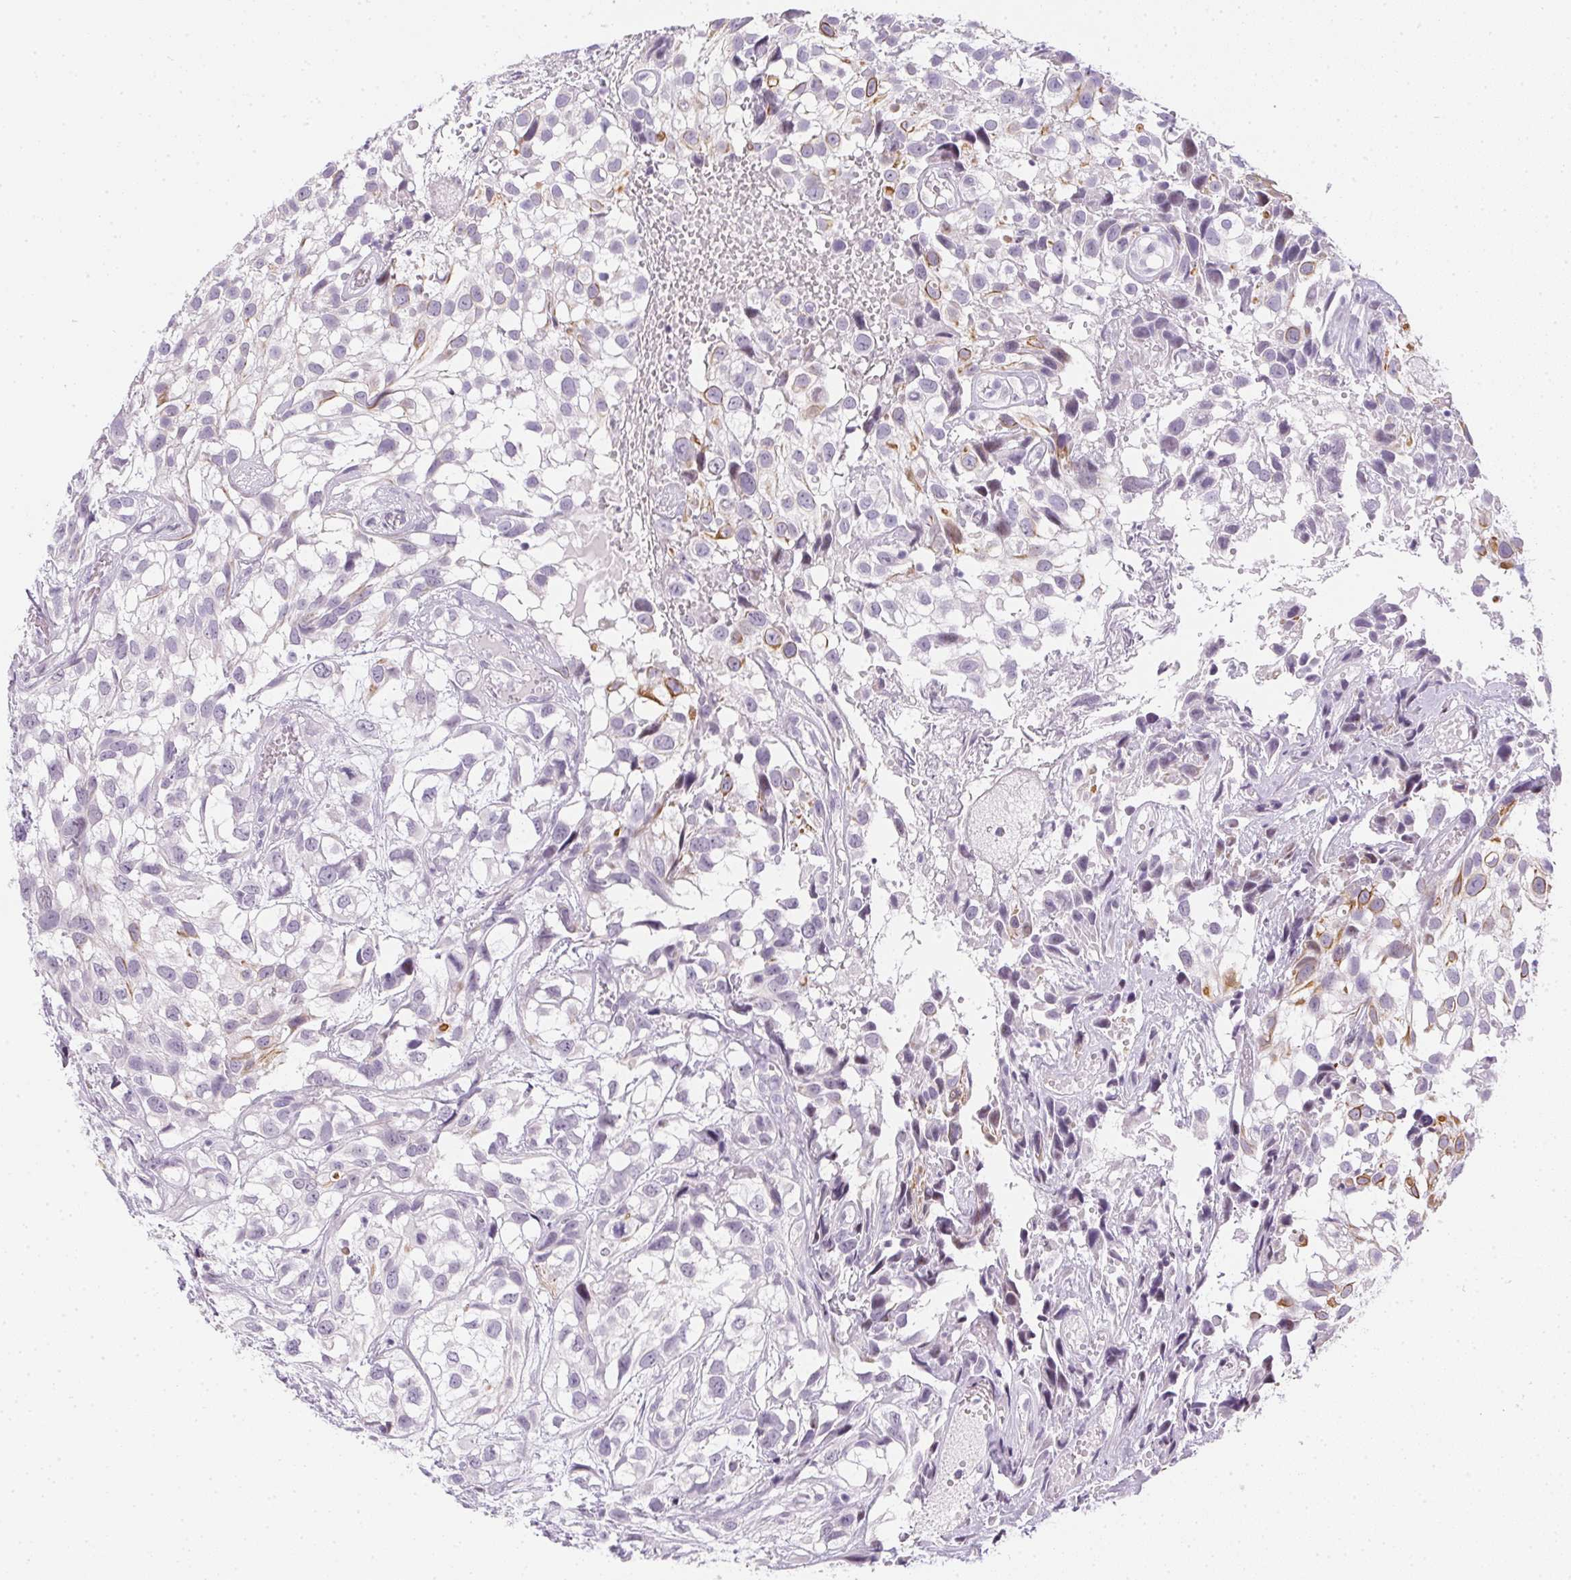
{"staining": {"intensity": "negative", "quantity": "none", "location": "none"}, "tissue": "urothelial cancer", "cell_type": "Tumor cells", "image_type": "cancer", "snomed": [{"axis": "morphology", "description": "Urothelial carcinoma, High grade"}, {"axis": "topography", "description": "Urinary bladder"}], "caption": "Tumor cells show no significant expression in high-grade urothelial carcinoma. (Brightfield microscopy of DAB immunohistochemistry at high magnification).", "gene": "GSDMC", "patient": {"sex": "male", "age": 56}}